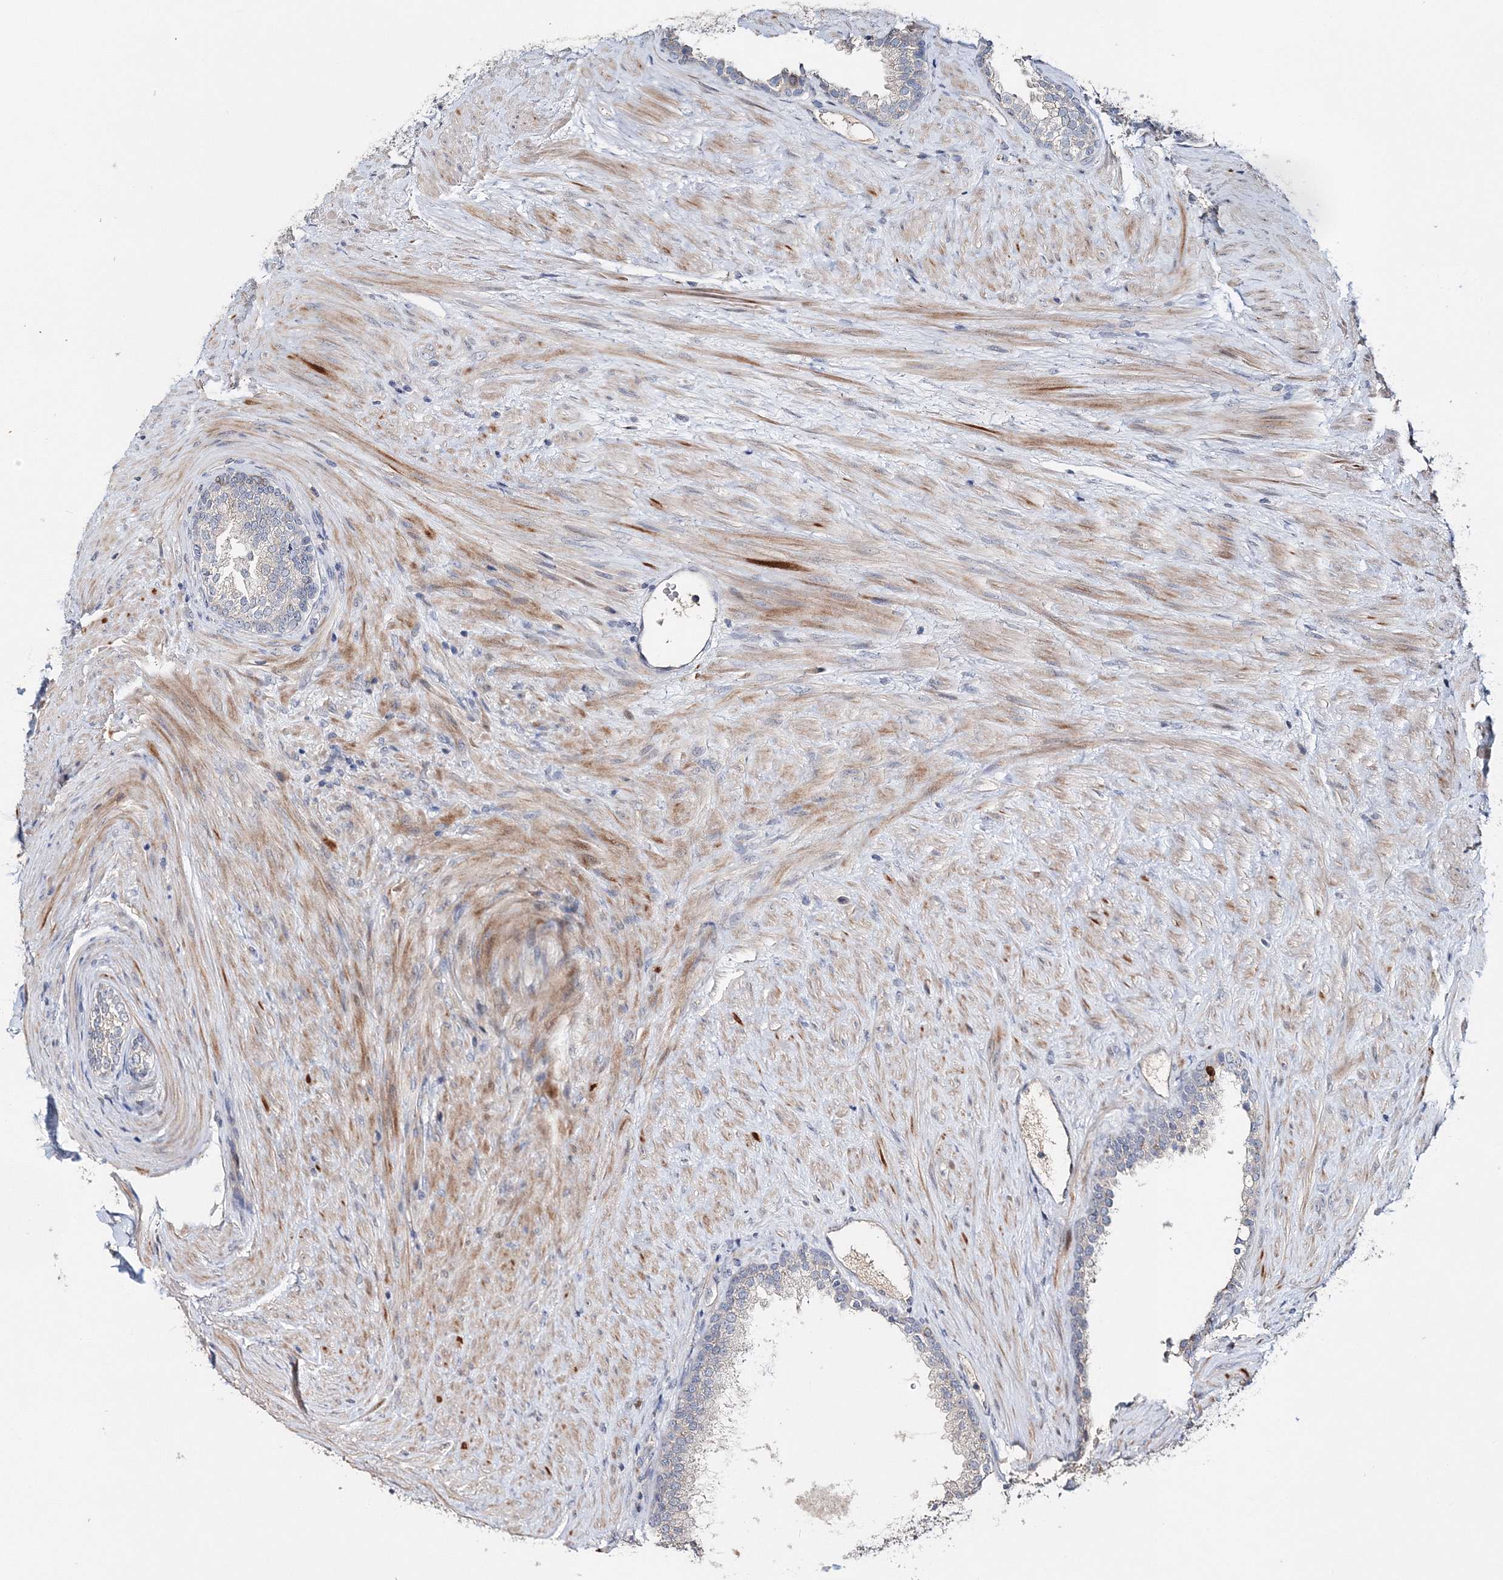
{"staining": {"intensity": "weak", "quantity": "<25%", "location": "cytoplasmic/membranous"}, "tissue": "prostate", "cell_type": "Glandular cells", "image_type": "normal", "snomed": [{"axis": "morphology", "description": "Normal tissue, NOS"}, {"axis": "topography", "description": "Prostate"}], "caption": "DAB immunohistochemical staining of unremarkable prostate shows no significant staining in glandular cells.", "gene": "GJB5", "patient": {"sex": "male", "age": 76}}